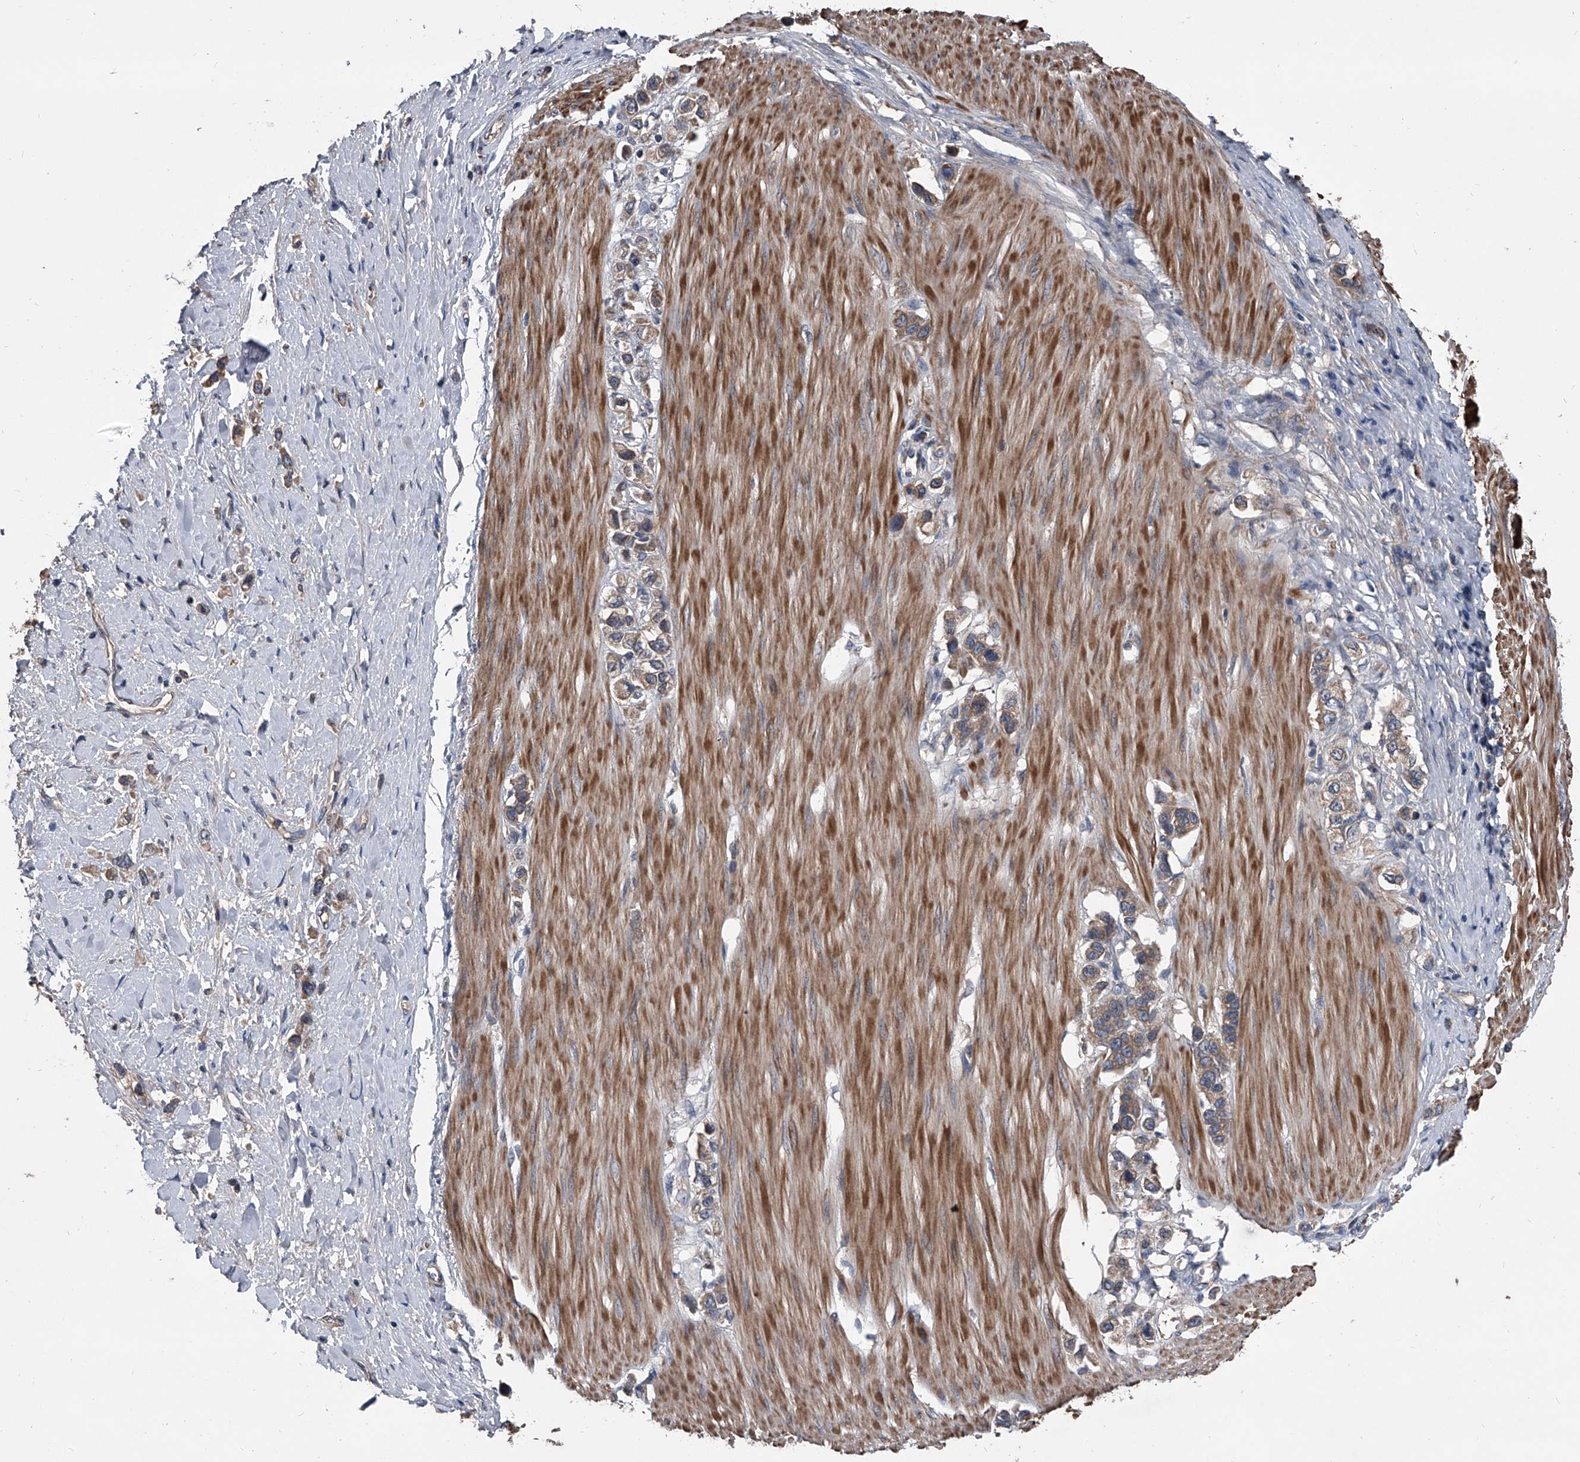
{"staining": {"intensity": "moderate", "quantity": ">75%", "location": "cytoplasmic/membranous"}, "tissue": "stomach cancer", "cell_type": "Tumor cells", "image_type": "cancer", "snomed": [{"axis": "morphology", "description": "Adenocarcinoma, NOS"}, {"axis": "topography", "description": "Stomach"}], "caption": "Protein staining by immunohistochemistry (IHC) displays moderate cytoplasmic/membranous positivity in about >75% of tumor cells in stomach cancer (adenocarcinoma).", "gene": "KIF13A", "patient": {"sex": "female", "age": 65}}